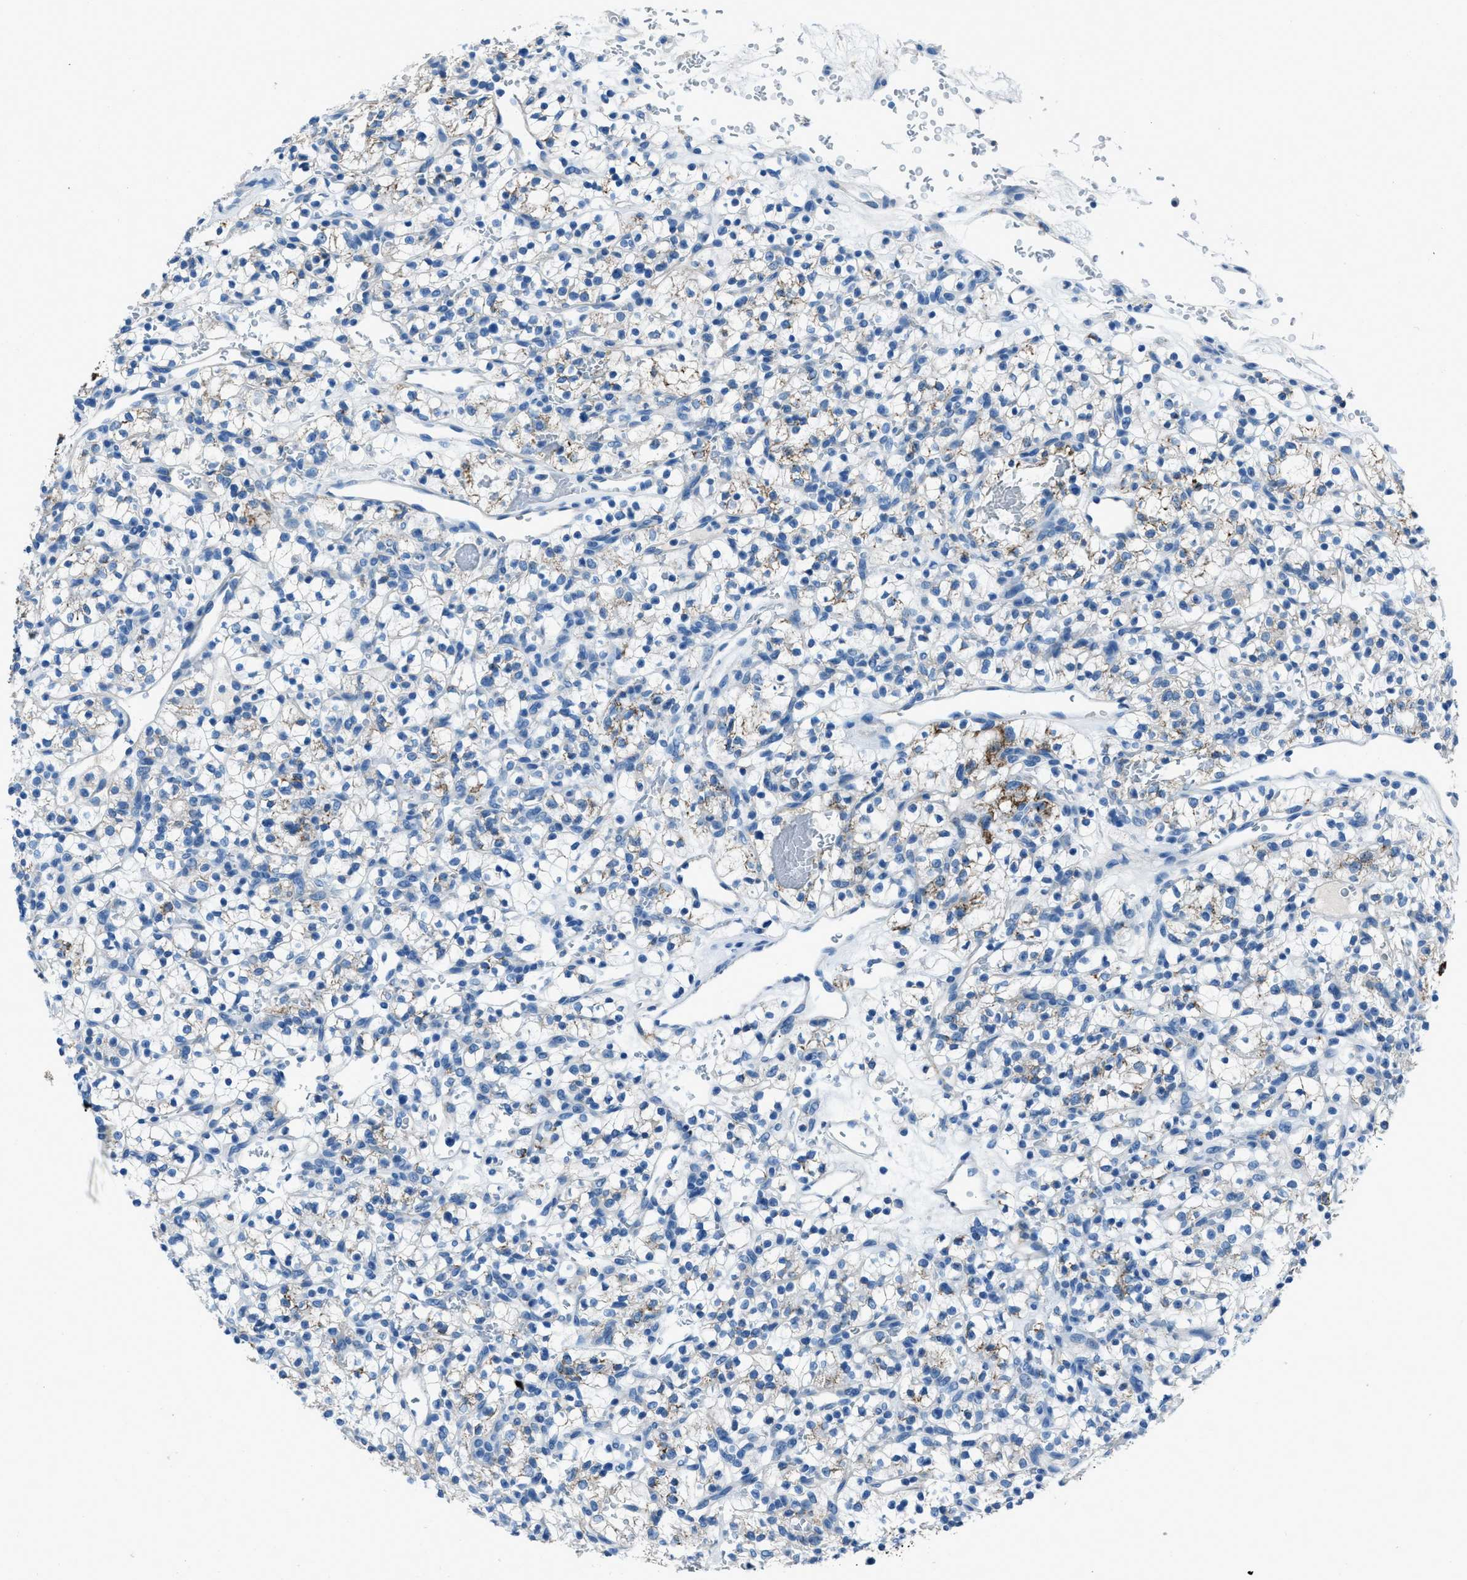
{"staining": {"intensity": "moderate", "quantity": "<25%", "location": "cytoplasmic/membranous"}, "tissue": "renal cancer", "cell_type": "Tumor cells", "image_type": "cancer", "snomed": [{"axis": "morphology", "description": "Adenocarcinoma, NOS"}, {"axis": "topography", "description": "Kidney"}], "caption": "Brown immunohistochemical staining in human renal cancer (adenocarcinoma) demonstrates moderate cytoplasmic/membranous positivity in about <25% of tumor cells.", "gene": "AMACR", "patient": {"sex": "female", "age": 57}}